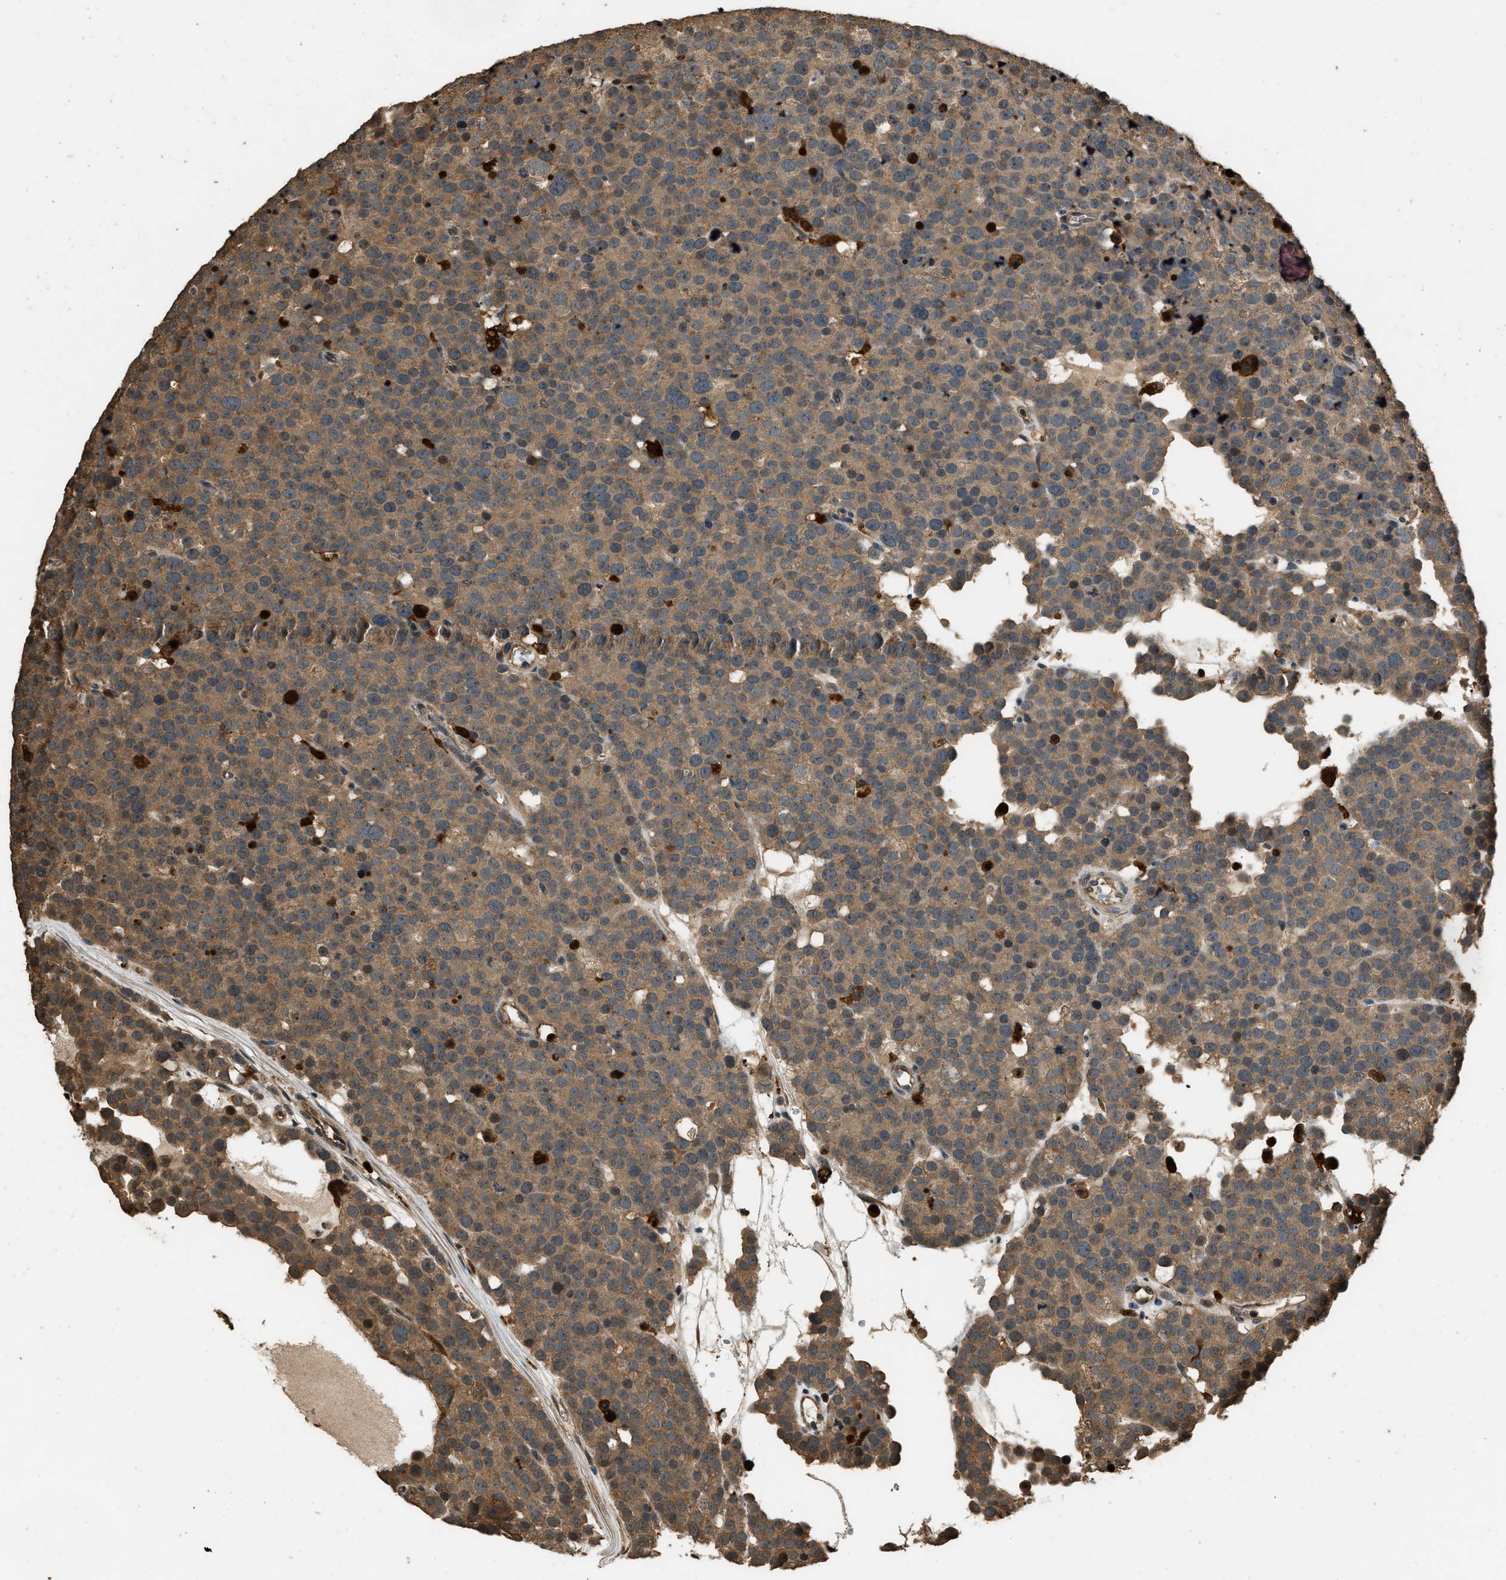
{"staining": {"intensity": "moderate", "quantity": ">75%", "location": "cytoplasmic/membranous"}, "tissue": "testis cancer", "cell_type": "Tumor cells", "image_type": "cancer", "snomed": [{"axis": "morphology", "description": "Seminoma, NOS"}, {"axis": "topography", "description": "Testis"}], "caption": "This is an image of IHC staining of seminoma (testis), which shows moderate staining in the cytoplasmic/membranous of tumor cells.", "gene": "RAP2A", "patient": {"sex": "male", "age": 71}}